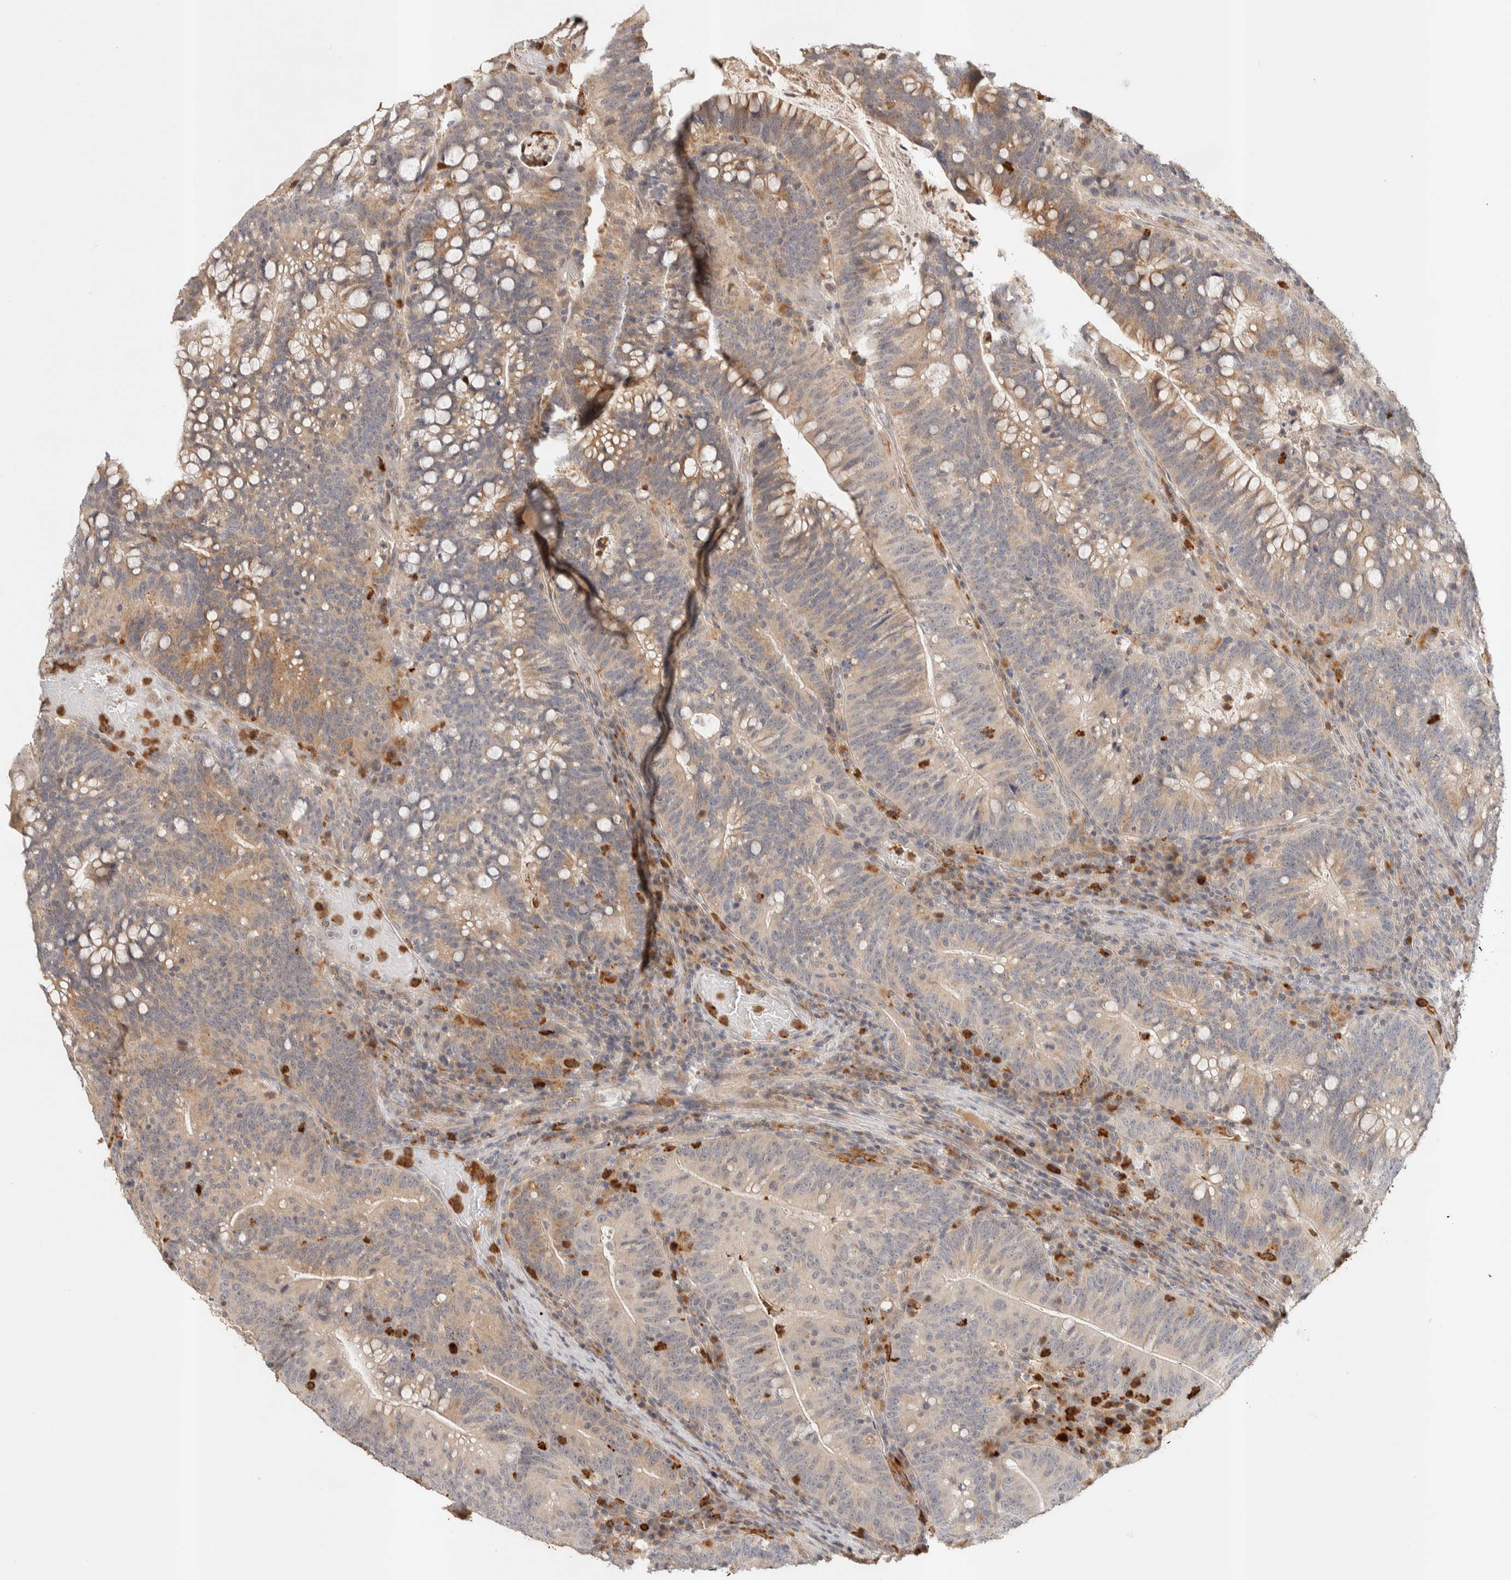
{"staining": {"intensity": "moderate", "quantity": "<25%", "location": "cytoplasmic/membranous"}, "tissue": "colorectal cancer", "cell_type": "Tumor cells", "image_type": "cancer", "snomed": [{"axis": "morphology", "description": "Adenocarcinoma, NOS"}, {"axis": "topography", "description": "Colon"}], "caption": "Immunohistochemistry (IHC) photomicrograph of neoplastic tissue: human adenocarcinoma (colorectal) stained using IHC reveals low levels of moderate protein expression localized specifically in the cytoplasmic/membranous of tumor cells, appearing as a cytoplasmic/membranous brown color.", "gene": "ITPA", "patient": {"sex": "female", "age": 66}}